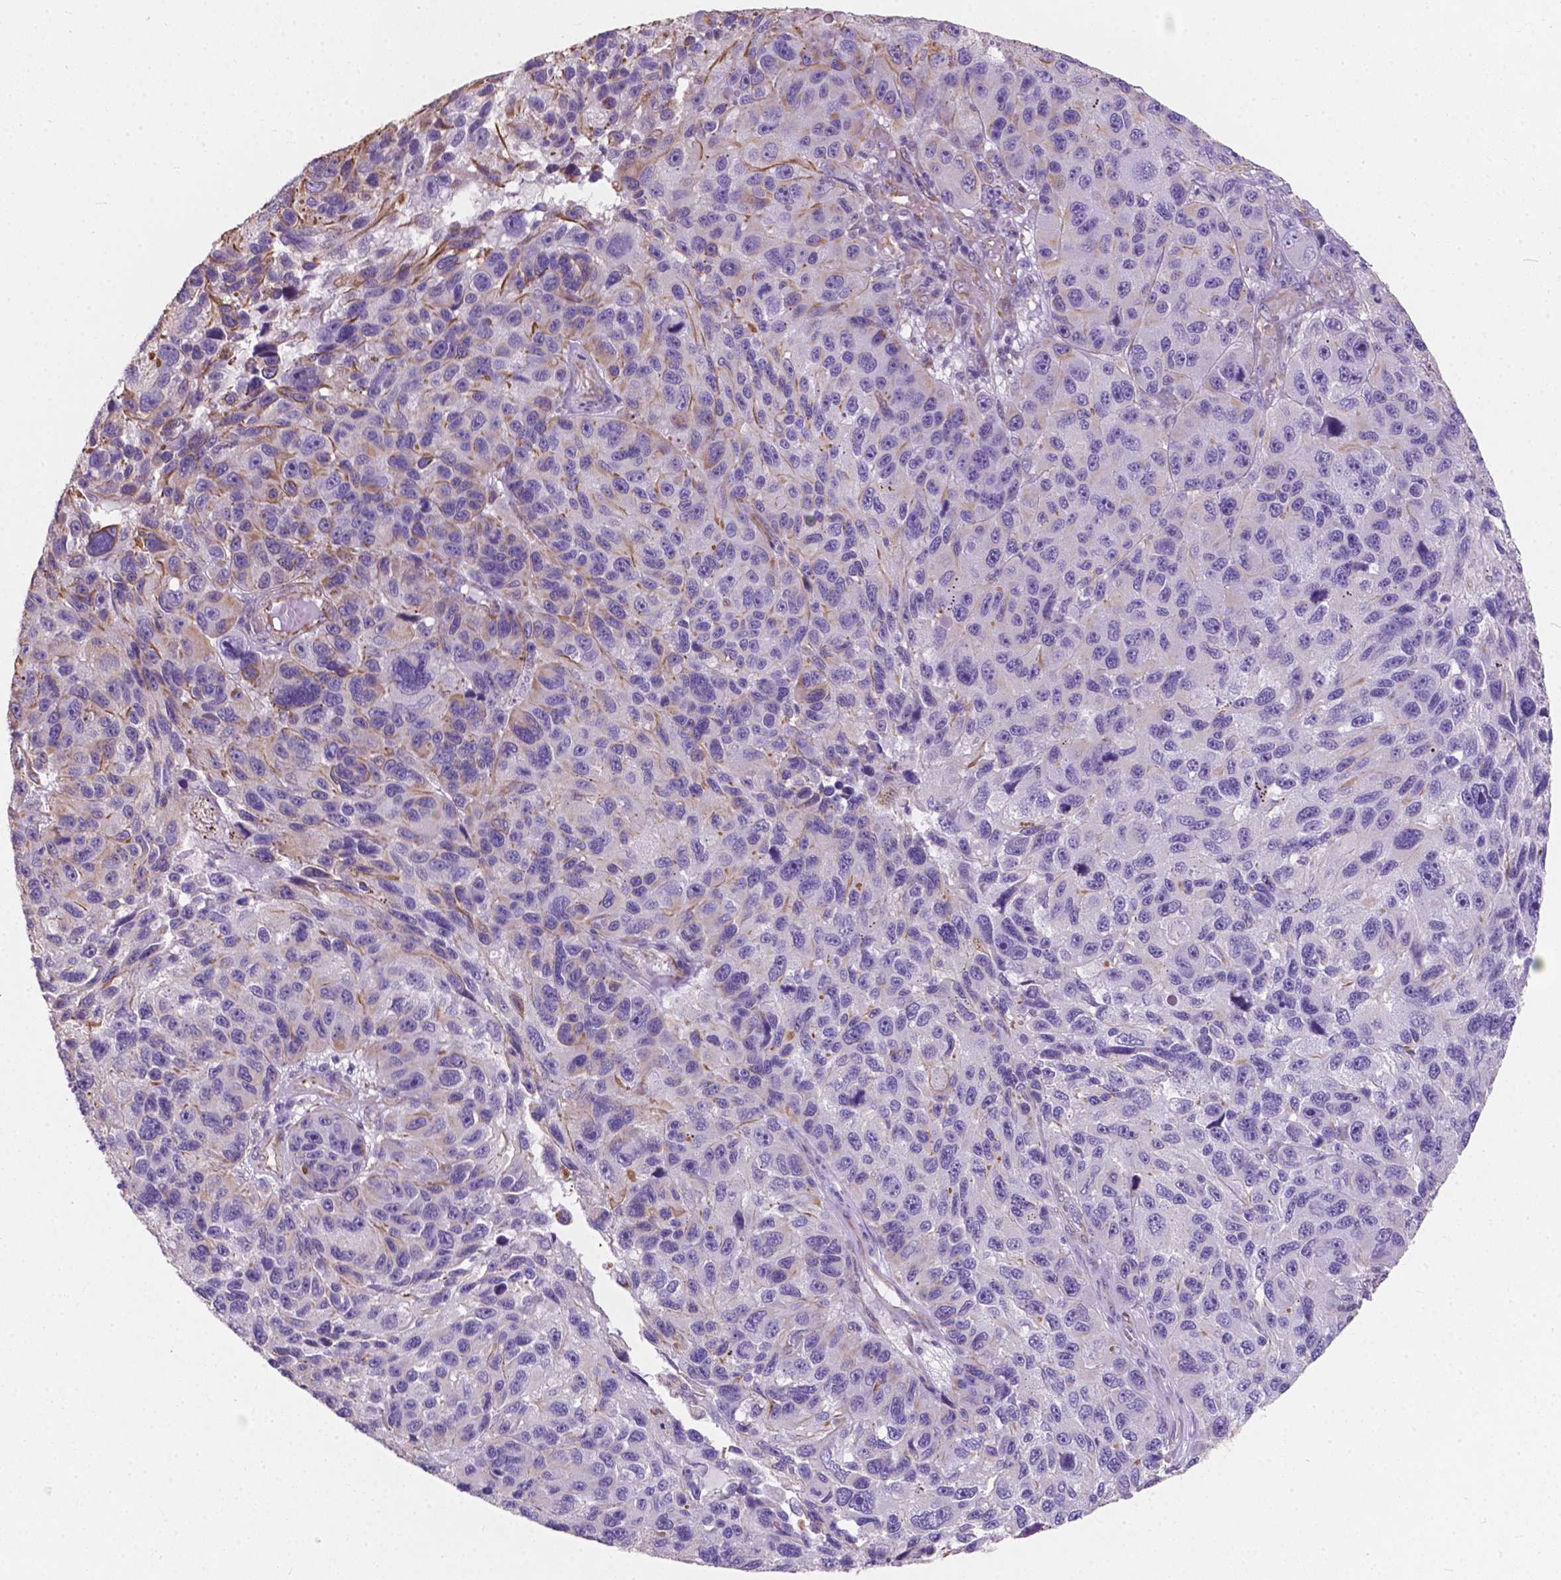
{"staining": {"intensity": "negative", "quantity": "none", "location": "none"}, "tissue": "melanoma", "cell_type": "Tumor cells", "image_type": "cancer", "snomed": [{"axis": "morphology", "description": "Malignant melanoma, NOS"}, {"axis": "topography", "description": "Skin"}], "caption": "An image of melanoma stained for a protein reveals no brown staining in tumor cells.", "gene": "AMOT", "patient": {"sex": "male", "age": 53}}